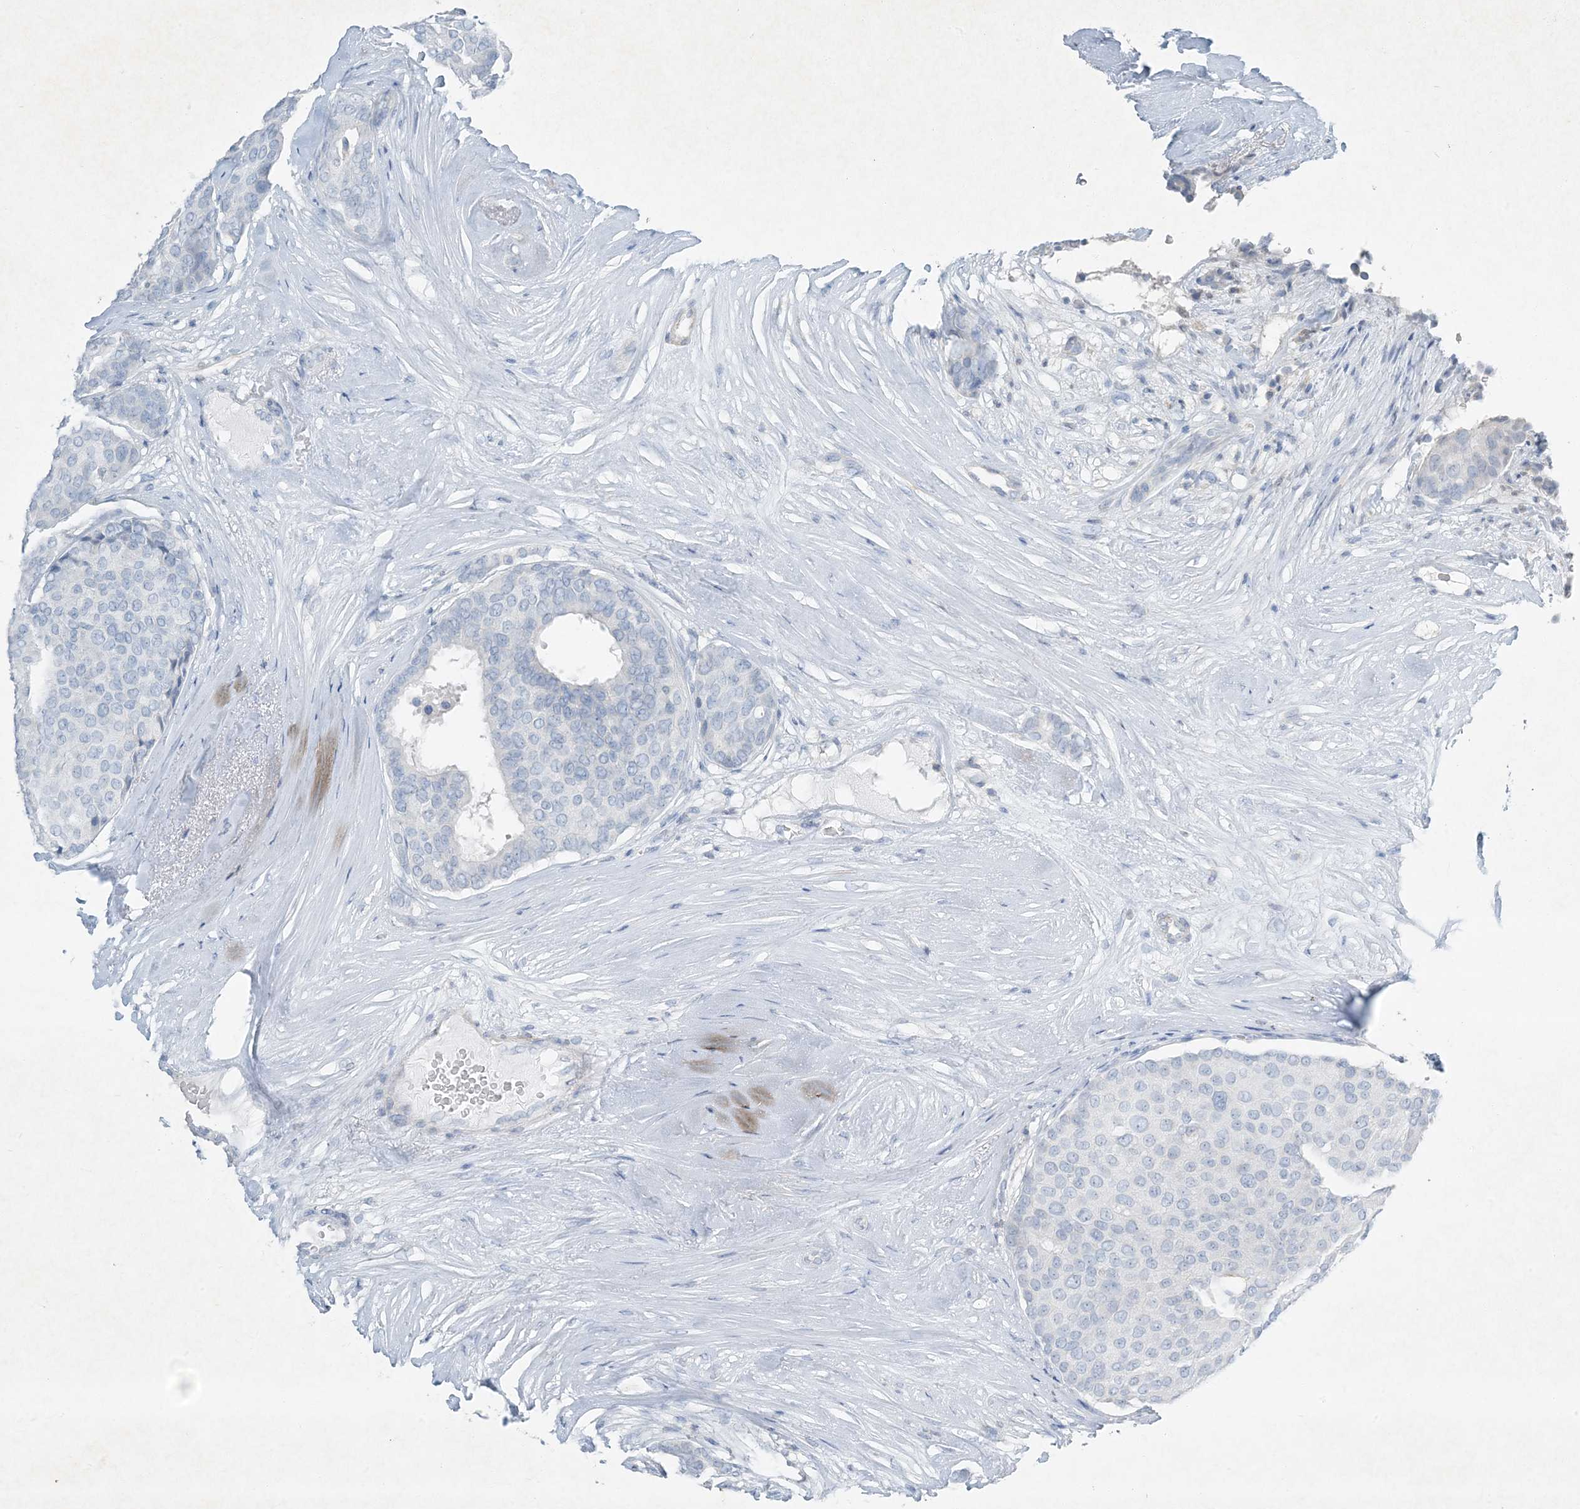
{"staining": {"intensity": "negative", "quantity": "none", "location": "none"}, "tissue": "breast cancer", "cell_type": "Tumor cells", "image_type": "cancer", "snomed": [{"axis": "morphology", "description": "Duct carcinoma"}, {"axis": "topography", "description": "Breast"}], "caption": "Breast cancer (intraductal carcinoma) was stained to show a protein in brown. There is no significant positivity in tumor cells.", "gene": "PGM5", "patient": {"sex": "female", "age": 75}}